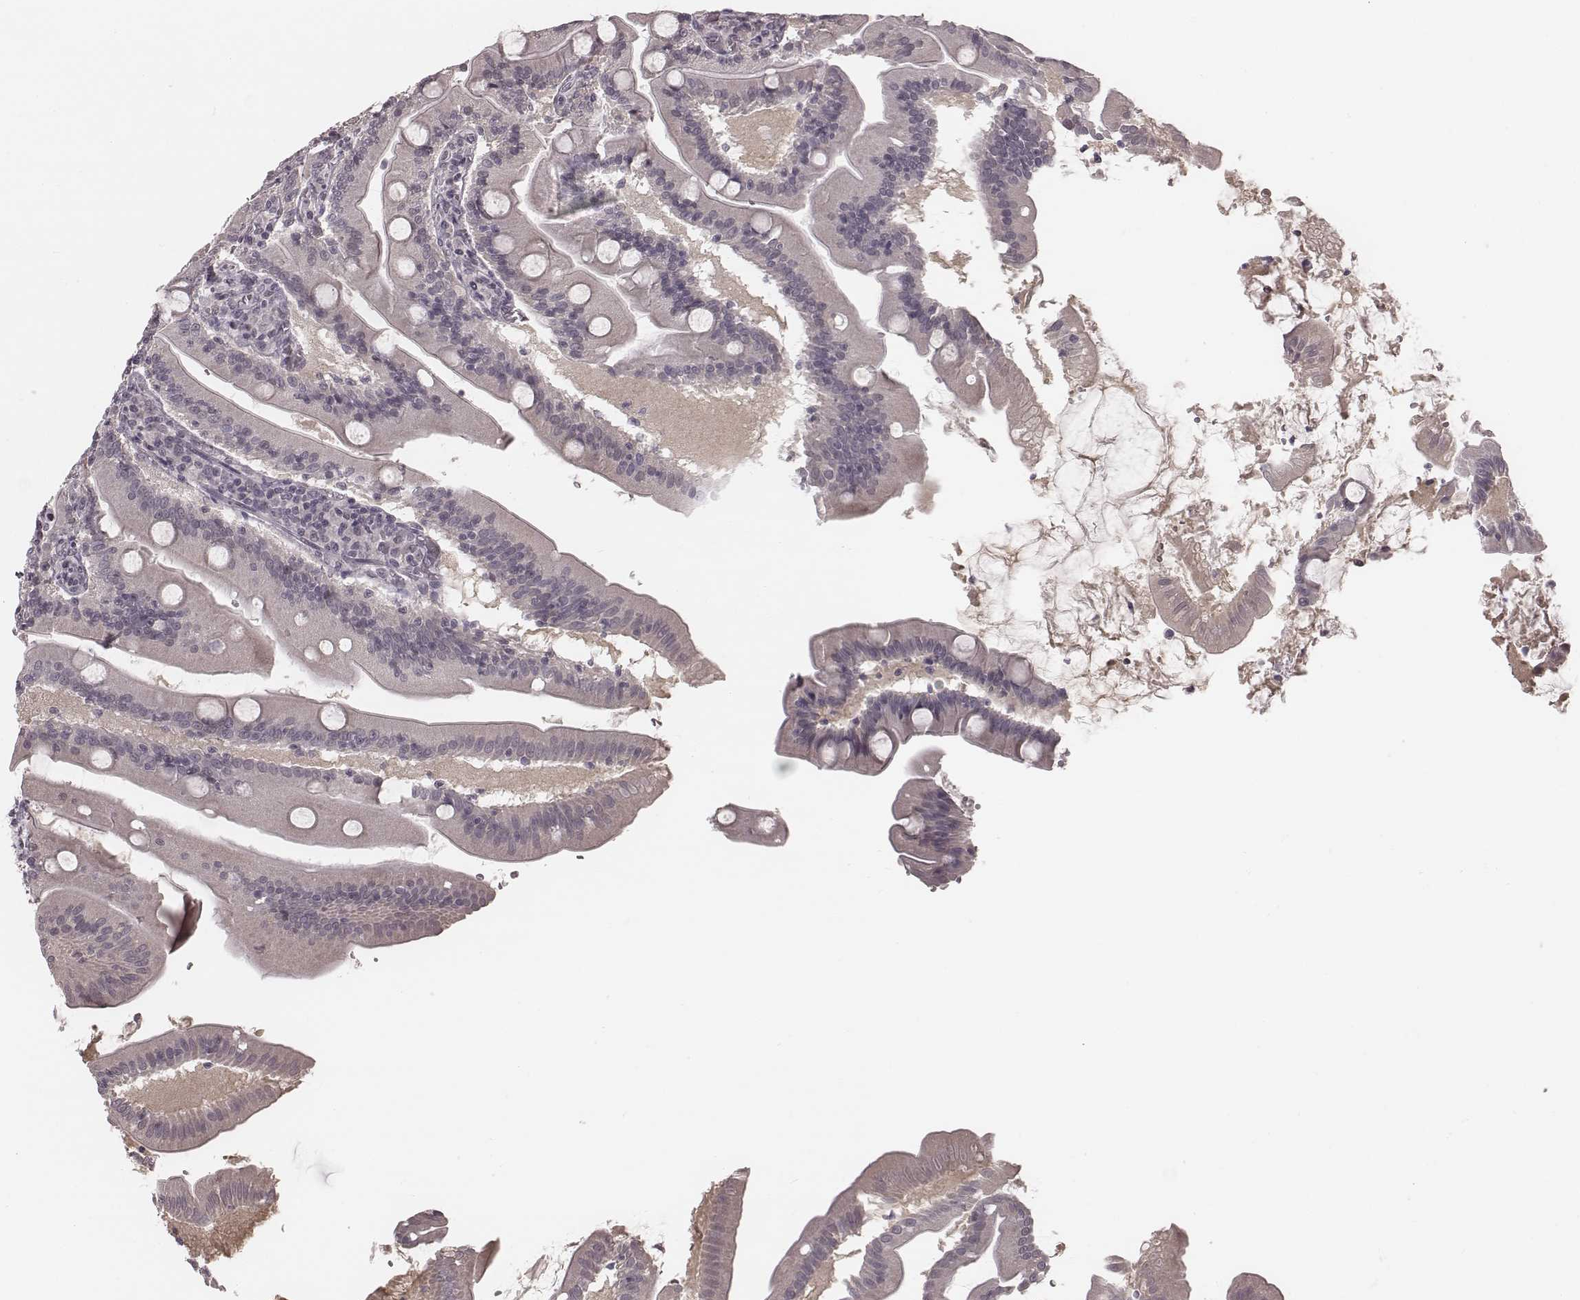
{"staining": {"intensity": "negative", "quantity": "none", "location": "none"}, "tissue": "small intestine", "cell_type": "Glandular cells", "image_type": "normal", "snomed": [{"axis": "morphology", "description": "Normal tissue, NOS"}, {"axis": "topography", "description": "Small intestine"}], "caption": "A high-resolution image shows IHC staining of benign small intestine, which exhibits no significant staining in glandular cells. (DAB immunohistochemistry (IHC), high magnification).", "gene": "IQCG", "patient": {"sex": "male", "age": 37}}